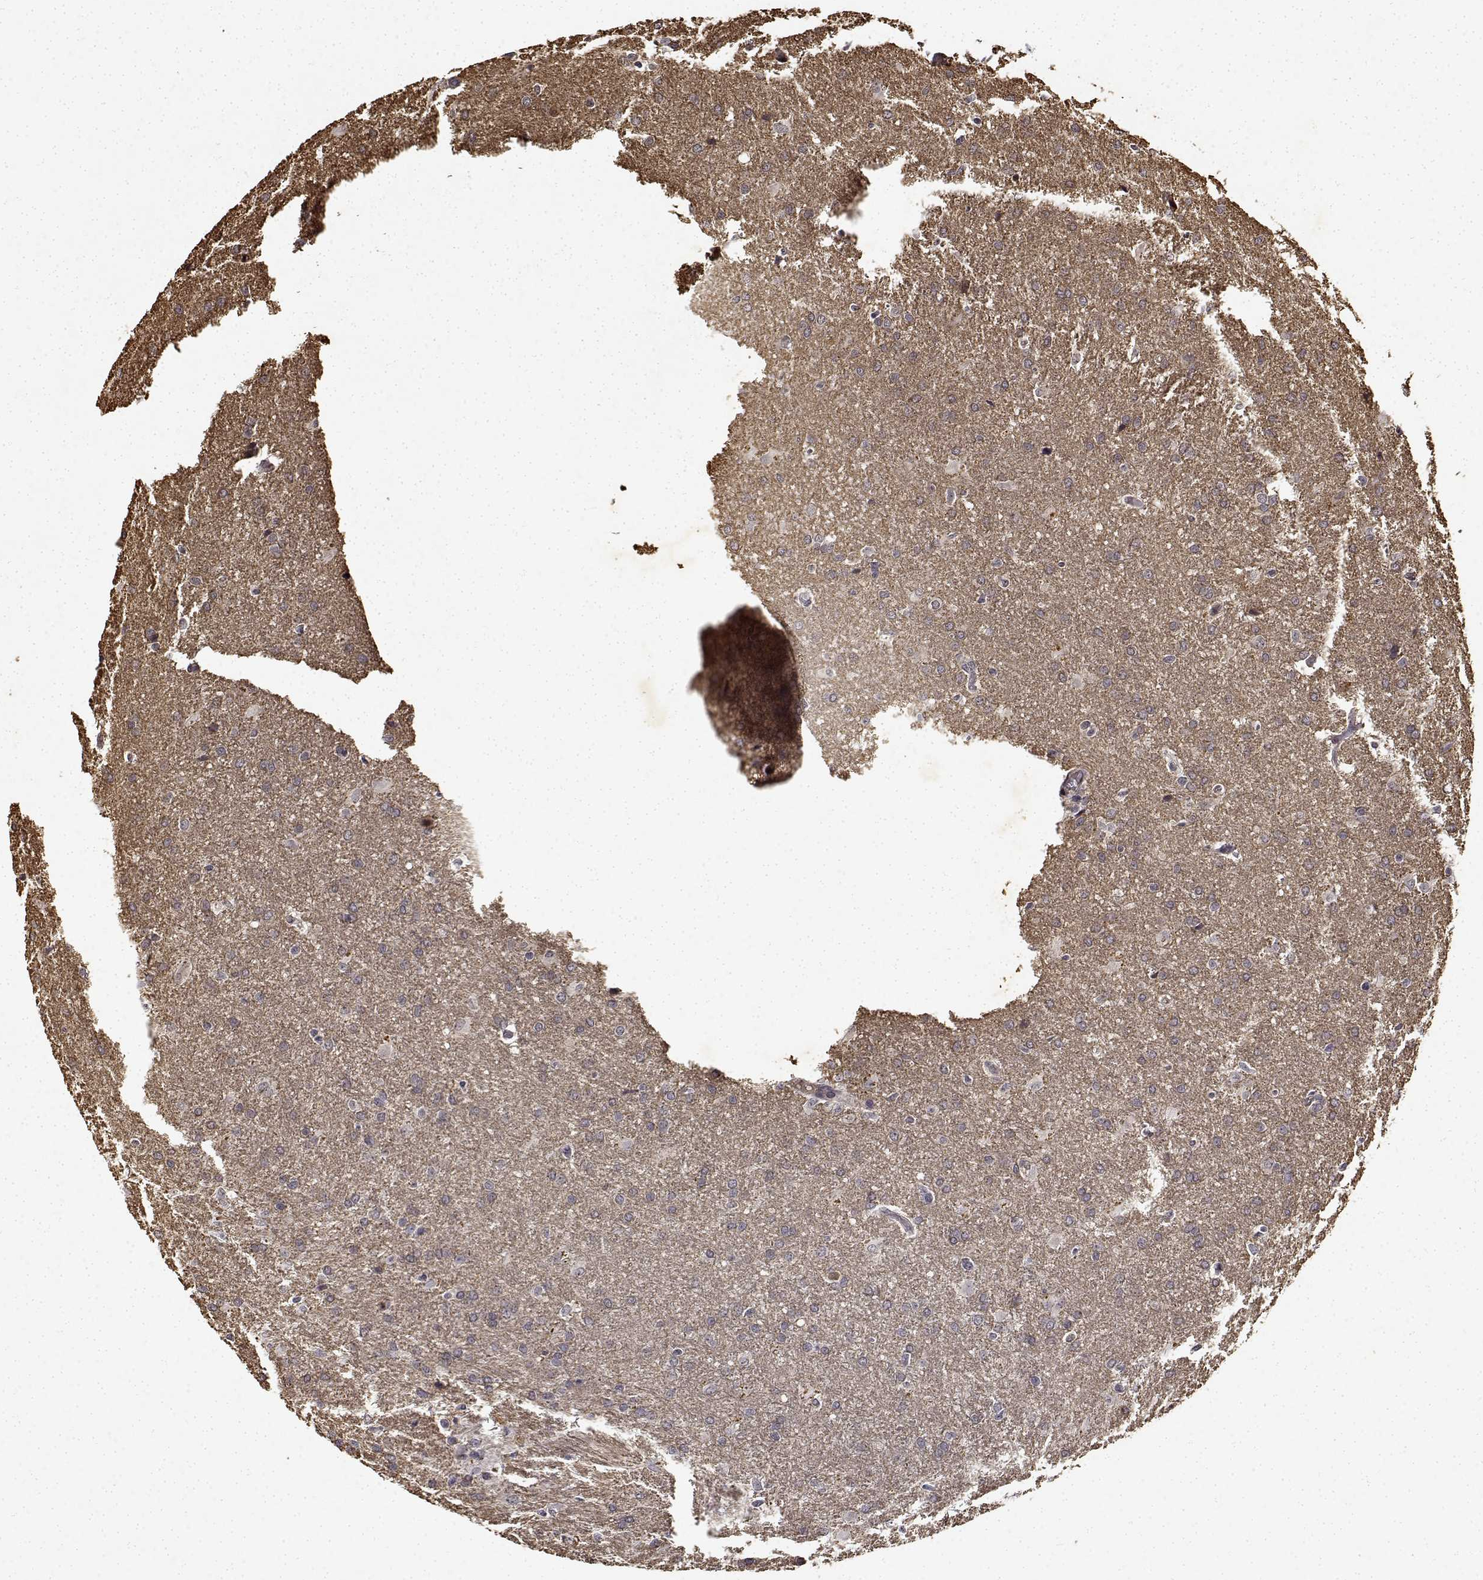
{"staining": {"intensity": "weak", "quantity": "<25%", "location": "cytoplasmic/membranous"}, "tissue": "glioma", "cell_type": "Tumor cells", "image_type": "cancer", "snomed": [{"axis": "morphology", "description": "Glioma, malignant, High grade"}, {"axis": "topography", "description": "Brain"}], "caption": "IHC image of neoplastic tissue: human high-grade glioma (malignant) stained with DAB reveals no significant protein expression in tumor cells. Nuclei are stained in blue.", "gene": "BDNF", "patient": {"sex": "male", "age": 68}}